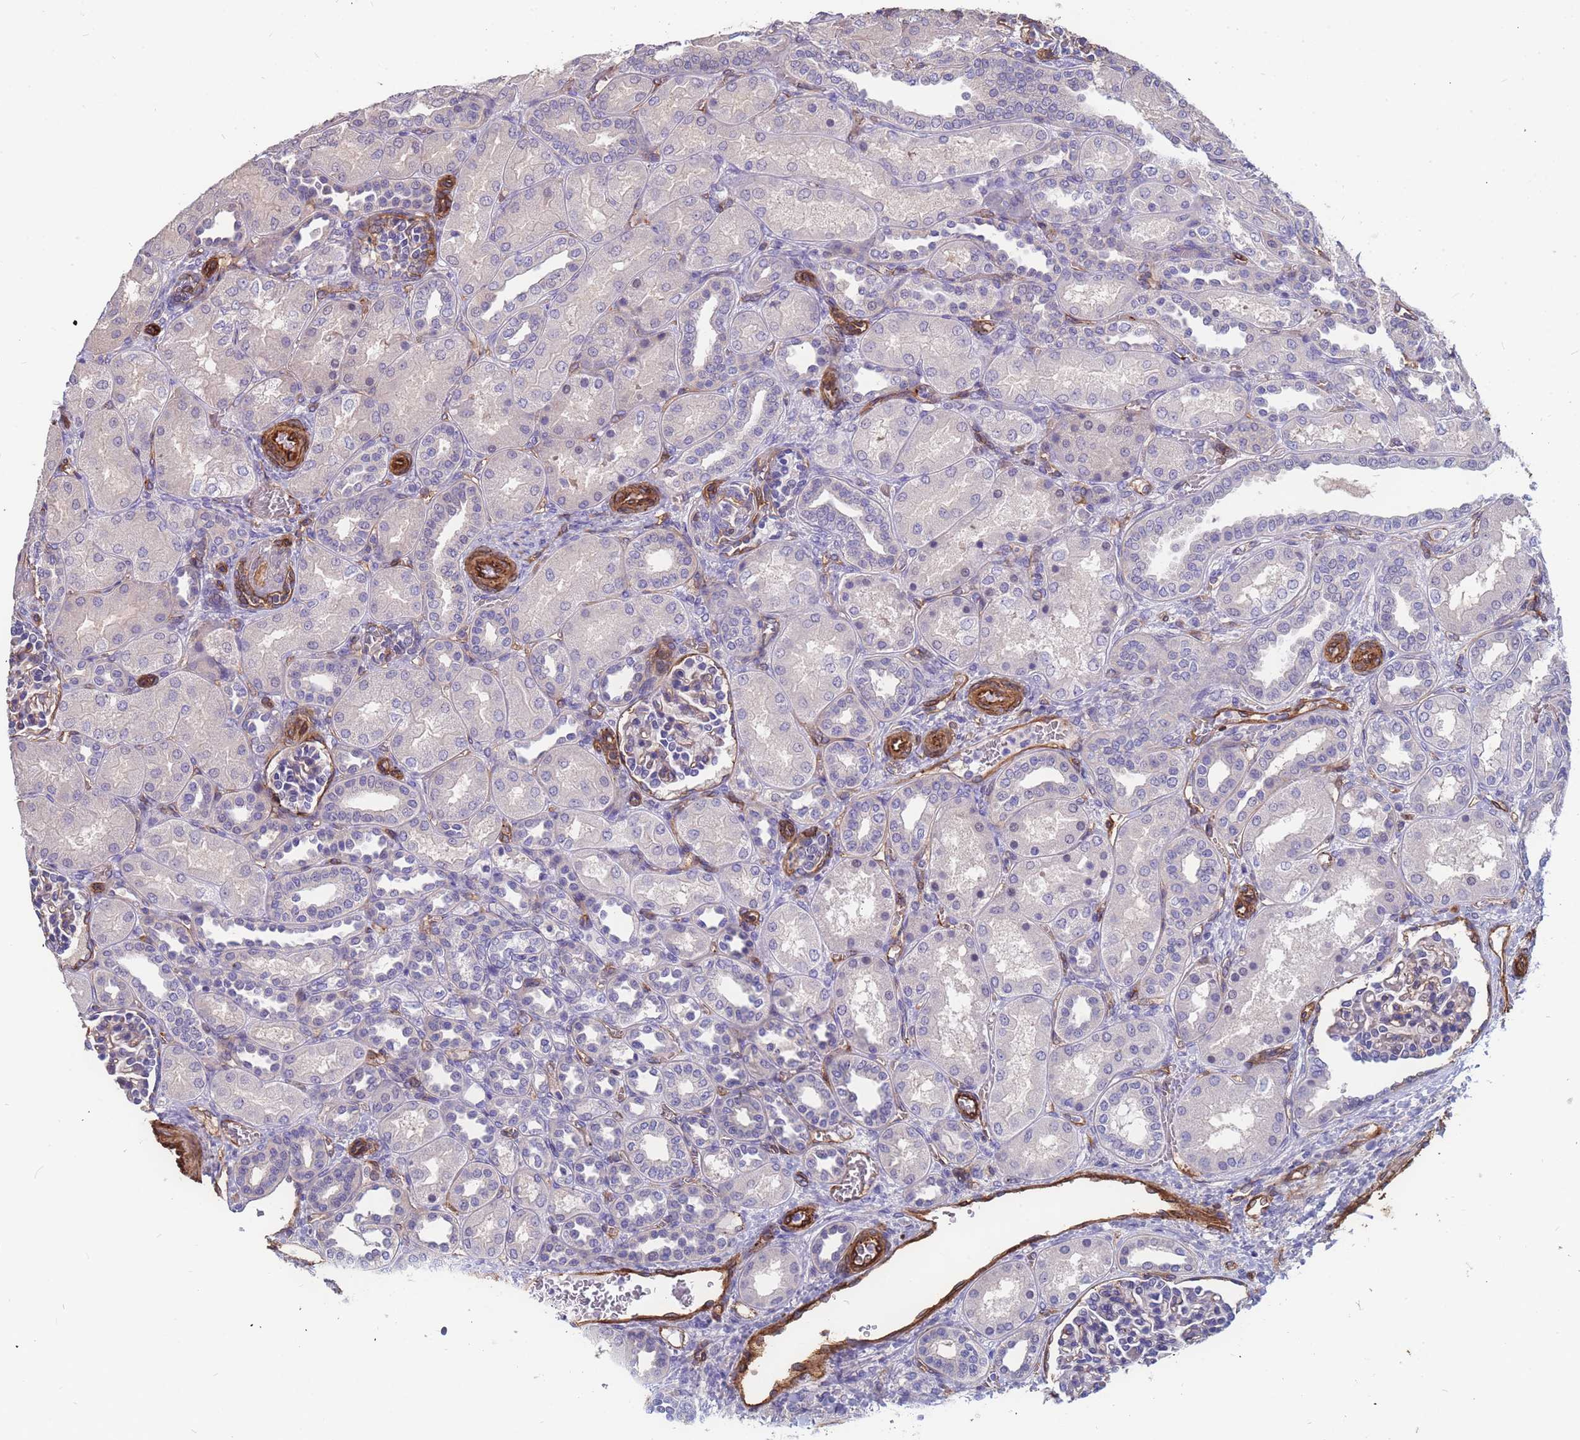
{"staining": {"intensity": "moderate", "quantity": "25%-75%", "location": "cytoplasmic/membranous"}, "tissue": "kidney", "cell_type": "Cells in glomeruli", "image_type": "normal", "snomed": [{"axis": "morphology", "description": "Normal tissue, NOS"}, {"axis": "morphology", "description": "Neoplasm, malignant, NOS"}, {"axis": "topography", "description": "Kidney"}], "caption": "DAB (3,3'-diaminobenzidine) immunohistochemical staining of normal kidney shows moderate cytoplasmic/membranous protein staining in approximately 25%-75% of cells in glomeruli.", "gene": "EHD2", "patient": {"sex": "female", "age": 1}}